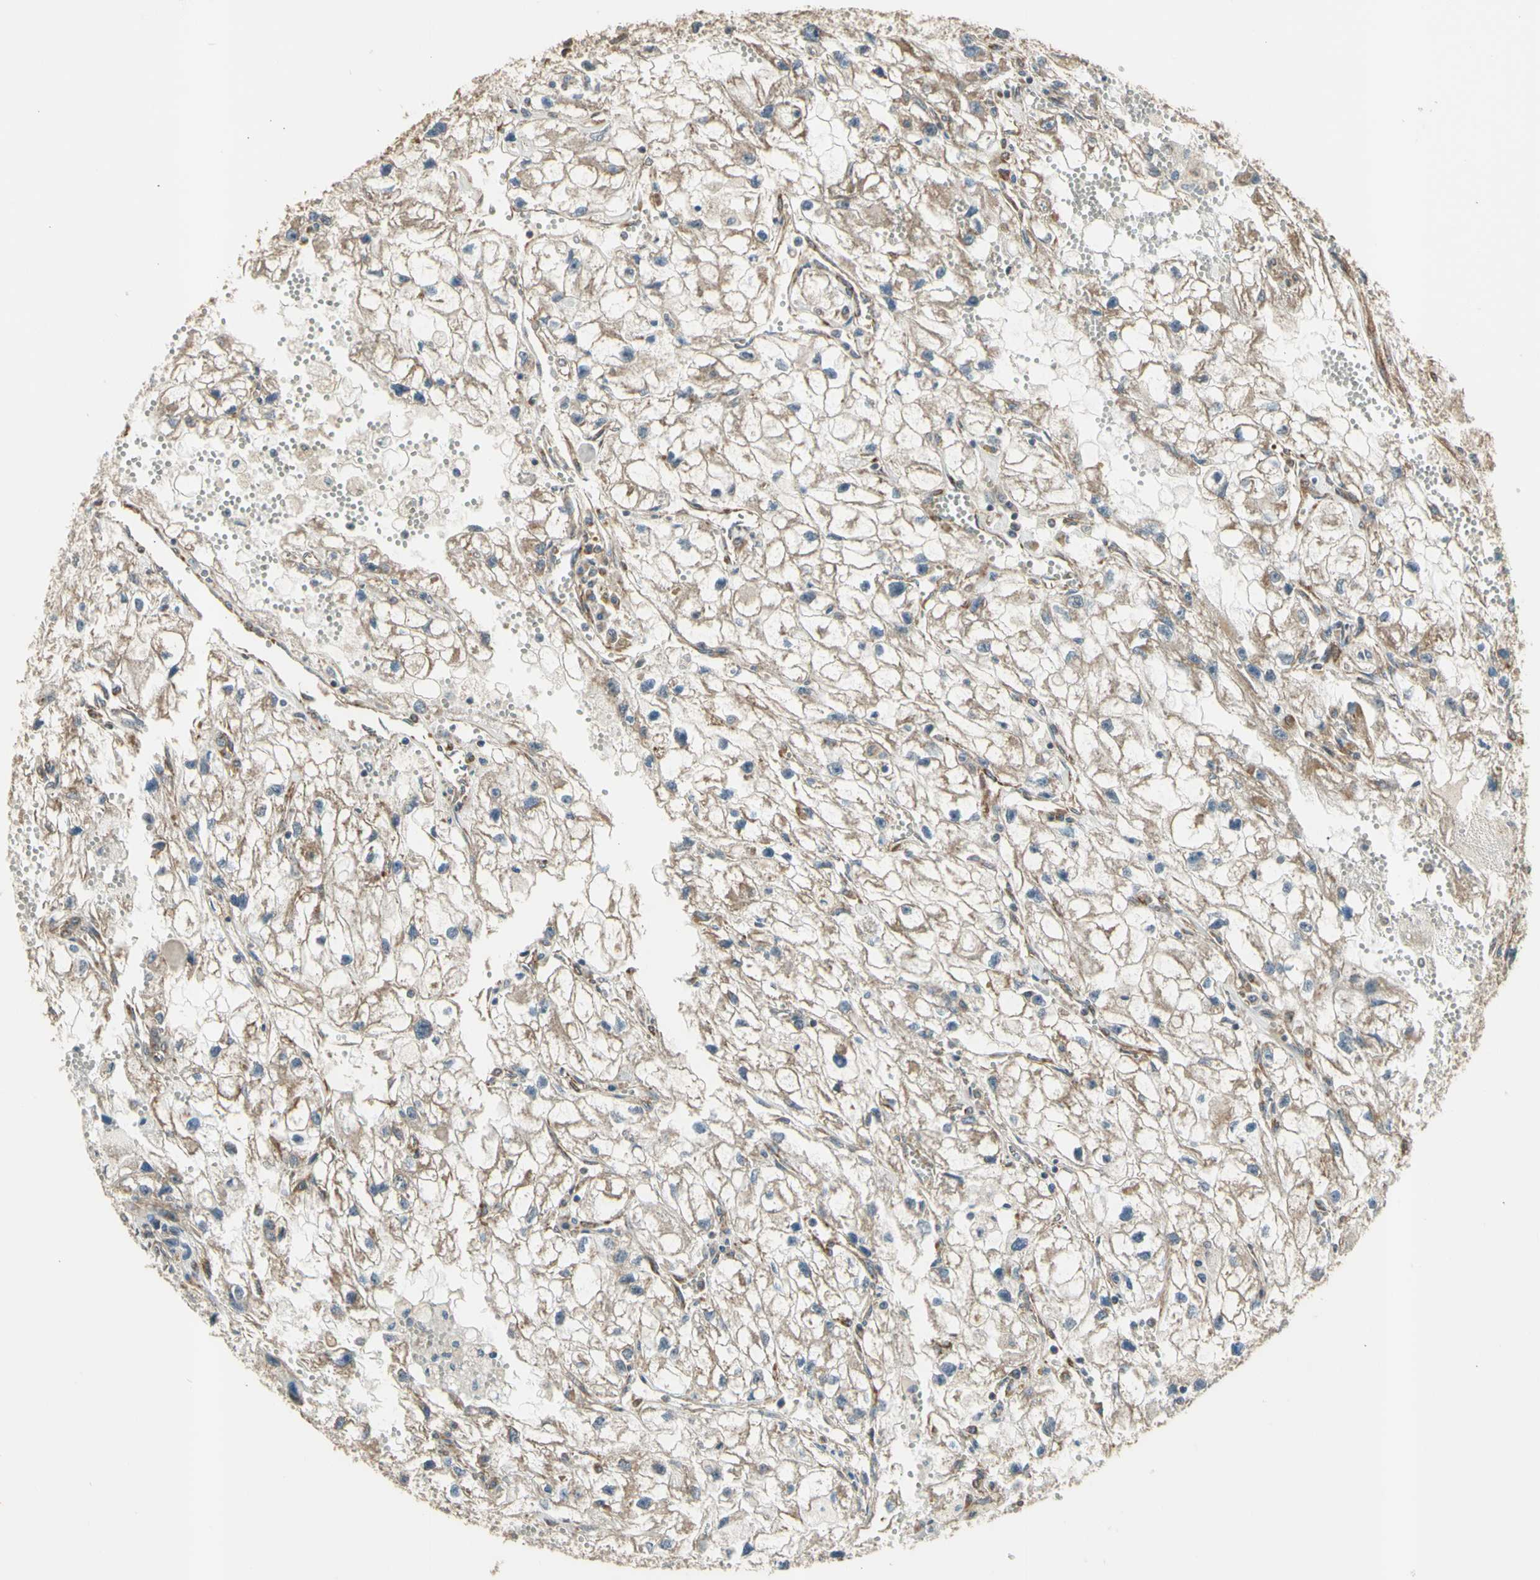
{"staining": {"intensity": "weak", "quantity": ">75%", "location": "cytoplasmic/membranous"}, "tissue": "renal cancer", "cell_type": "Tumor cells", "image_type": "cancer", "snomed": [{"axis": "morphology", "description": "Adenocarcinoma, NOS"}, {"axis": "topography", "description": "Kidney"}], "caption": "Immunohistochemical staining of adenocarcinoma (renal) displays low levels of weak cytoplasmic/membranous protein positivity in approximately >75% of tumor cells.", "gene": "EFNB2", "patient": {"sex": "female", "age": 70}}